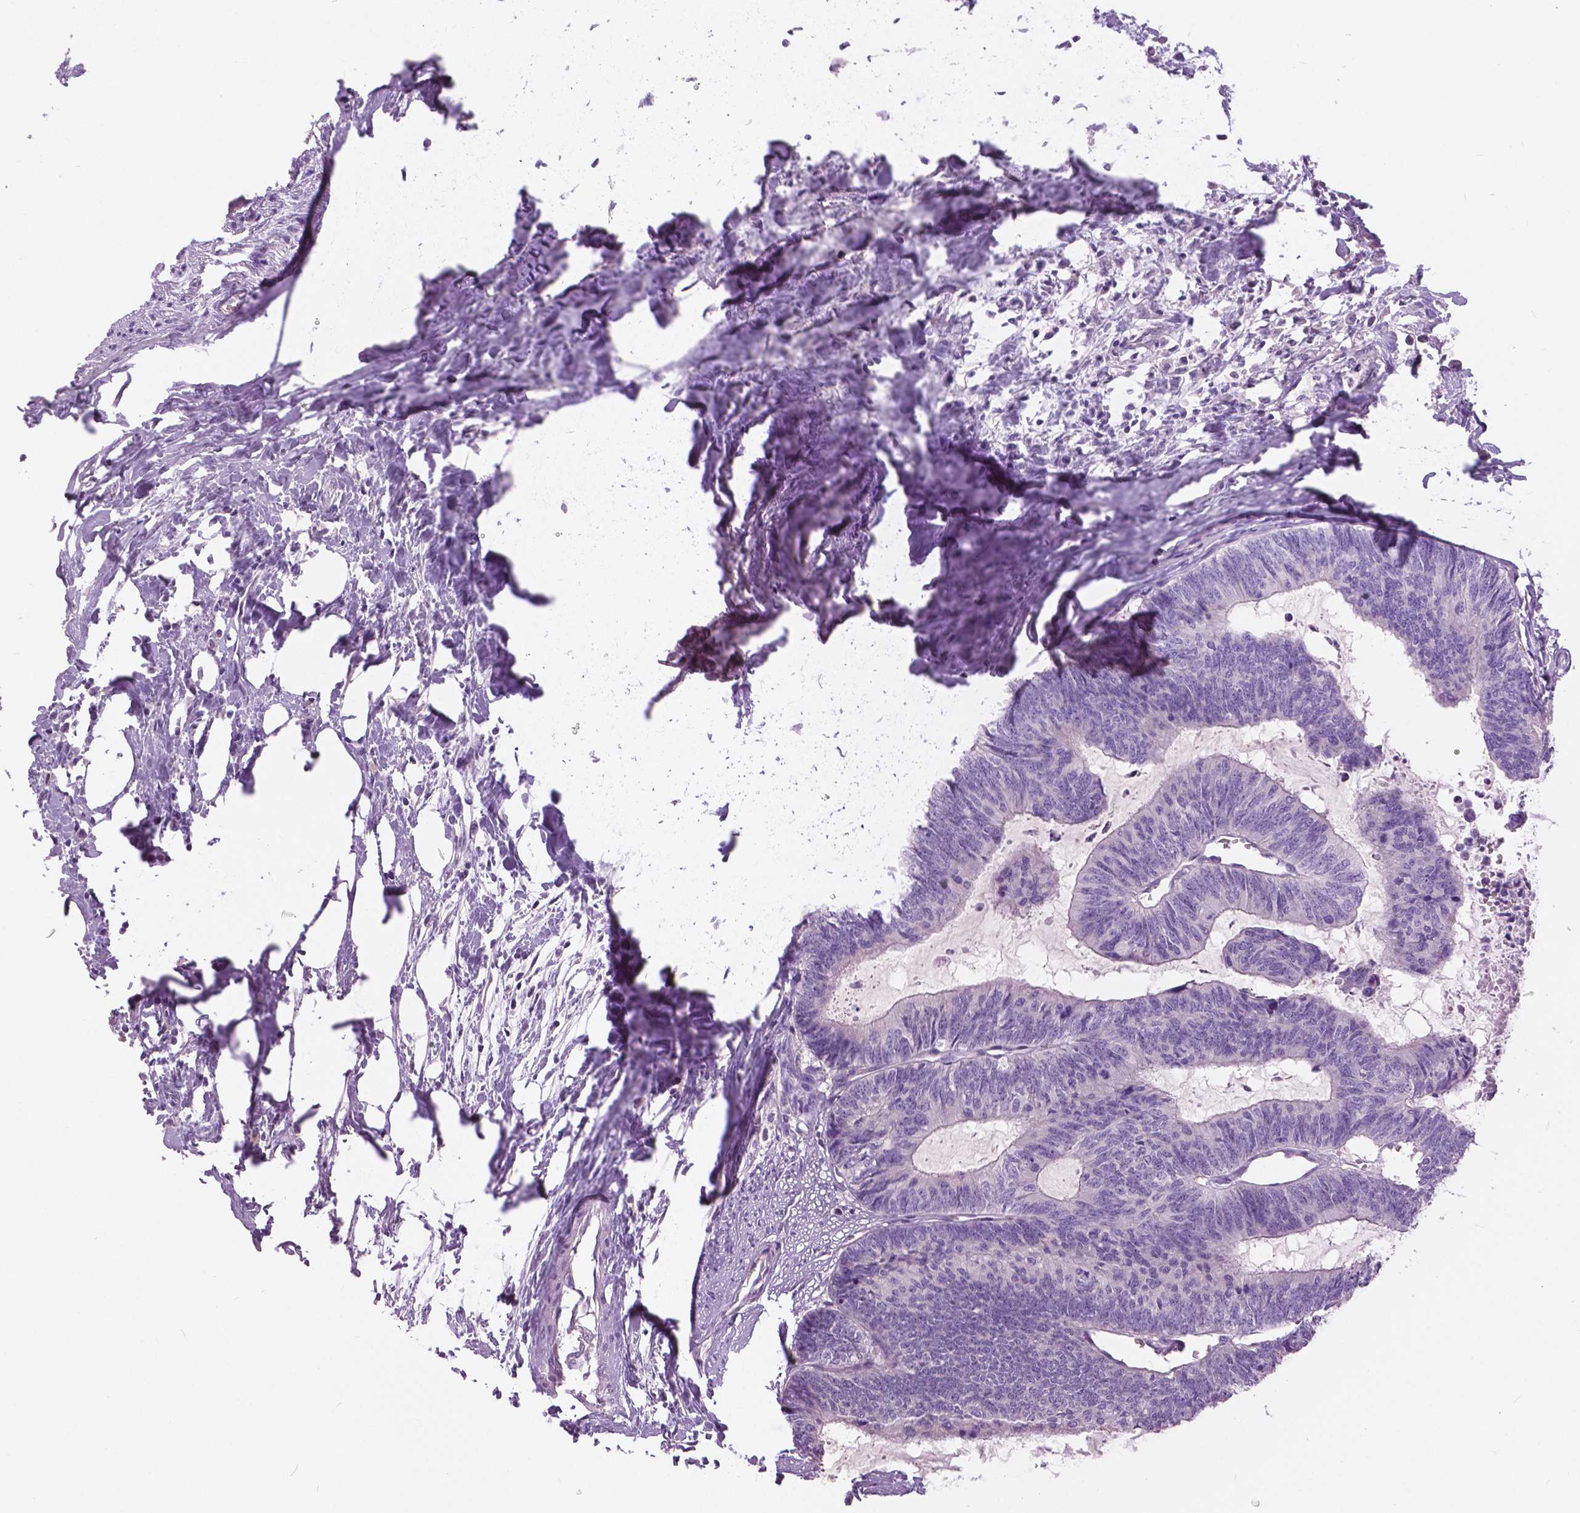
{"staining": {"intensity": "negative", "quantity": "none", "location": "none"}, "tissue": "colorectal cancer", "cell_type": "Tumor cells", "image_type": "cancer", "snomed": [{"axis": "morphology", "description": "Adenocarcinoma, NOS"}, {"axis": "topography", "description": "Colon"}, {"axis": "topography", "description": "Rectum"}], "caption": "Tumor cells show no significant protein positivity in colorectal adenocarcinoma. Brightfield microscopy of immunohistochemistry (IHC) stained with DAB (3,3'-diaminobenzidine) (brown) and hematoxylin (blue), captured at high magnification.", "gene": "TP53TG5", "patient": {"sex": "male", "age": 57}}